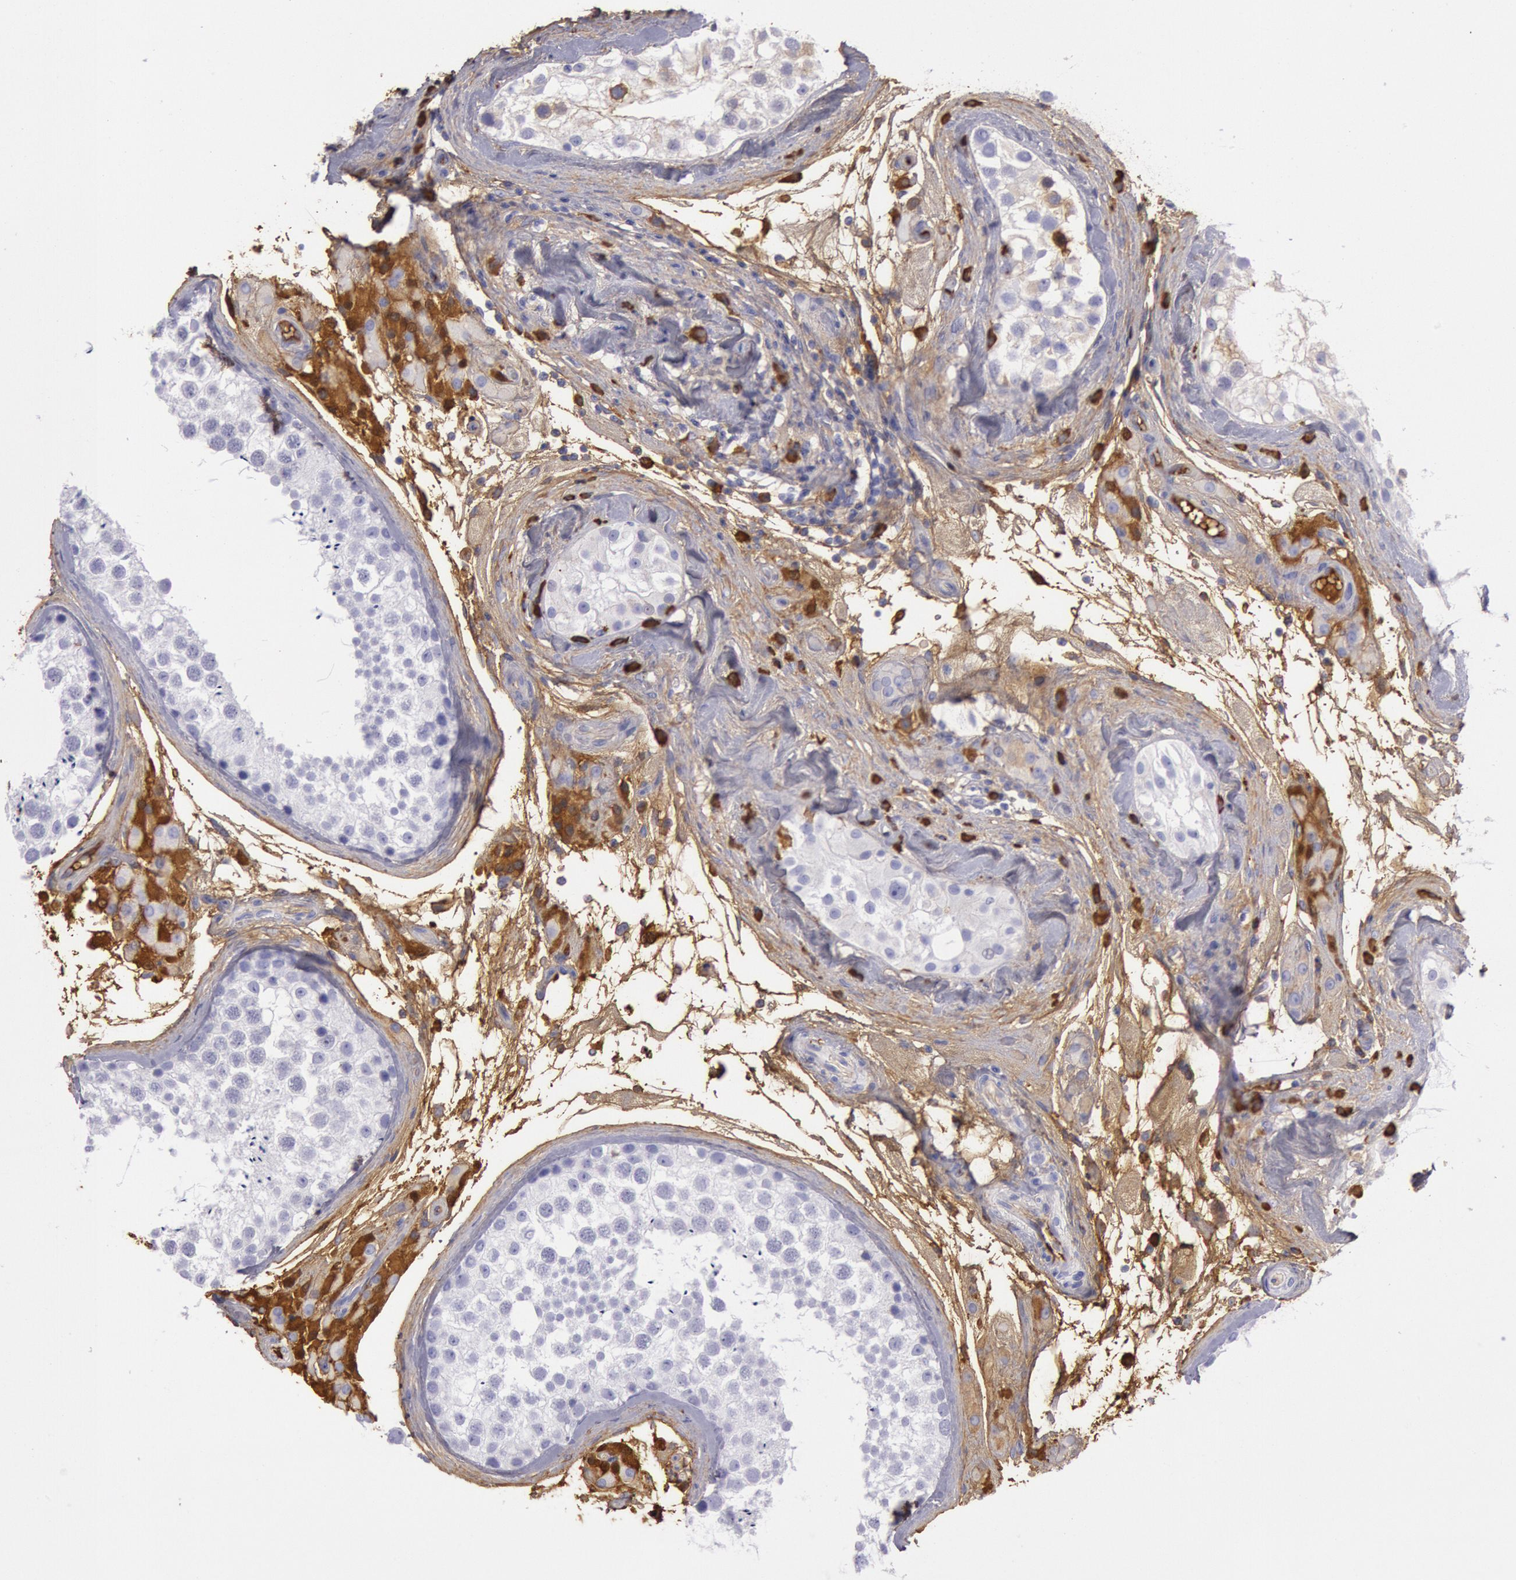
{"staining": {"intensity": "weak", "quantity": "<25%", "location": "cytoplasmic/membranous"}, "tissue": "testis", "cell_type": "Cells in seminiferous ducts", "image_type": "normal", "snomed": [{"axis": "morphology", "description": "Normal tissue, NOS"}, {"axis": "topography", "description": "Testis"}], "caption": "This is an immunohistochemistry histopathology image of benign human testis. There is no expression in cells in seminiferous ducts.", "gene": "IGHG1", "patient": {"sex": "male", "age": 46}}